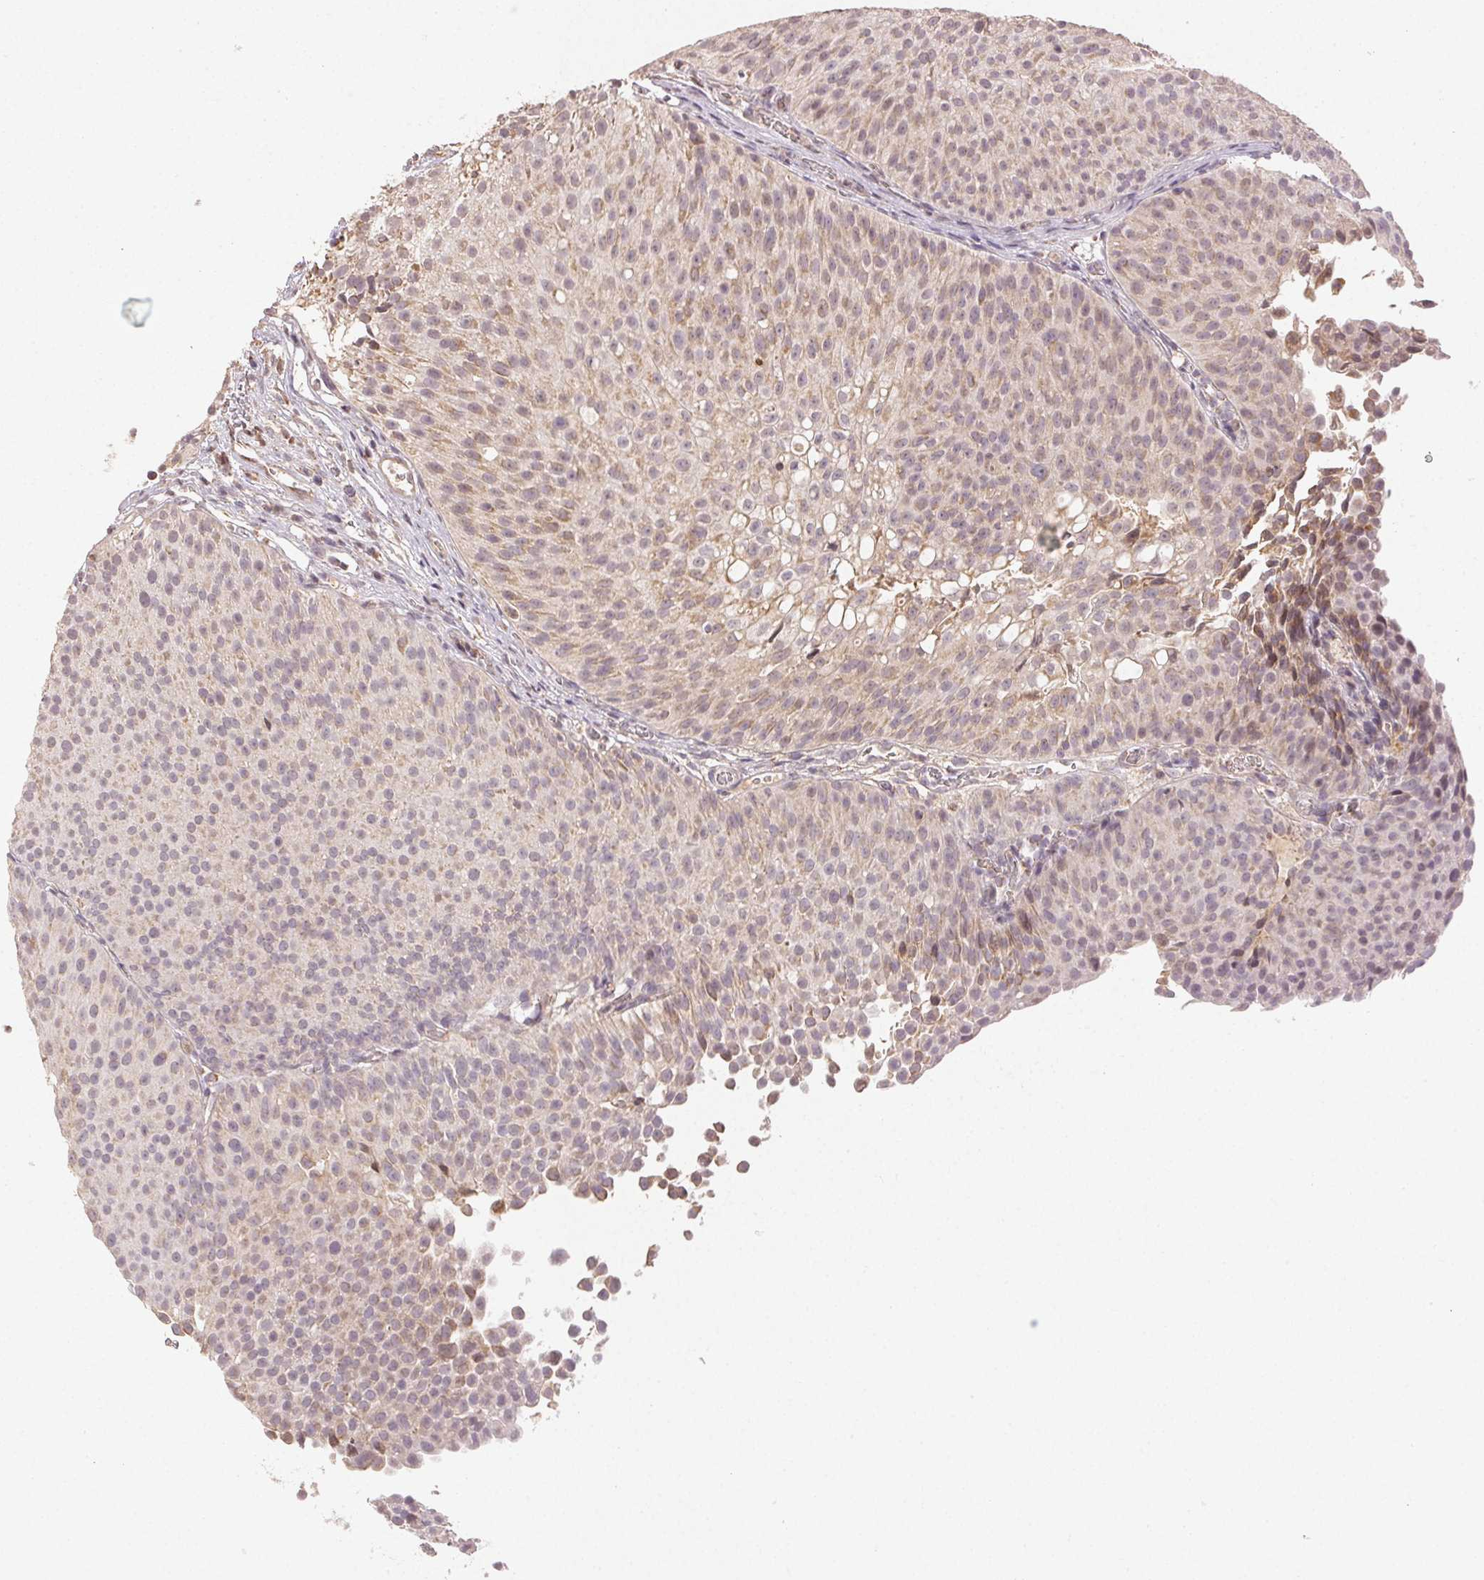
{"staining": {"intensity": "weak", "quantity": "25%-75%", "location": "cytoplasmic/membranous"}, "tissue": "urothelial cancer", "cell_type": "Tumor cells", "image_type": "cancer", "snomed": [{"axis": "morphology", "description": "Urothelial carcinoma, Low grade"}, {"axis": "topography", "description": "Urinary bladder"}], "caption": "DAB (3,3'-diaminobenzidine) immunohistochemical staining of human urothelial cancer reveals weak cytoplasmic/membranous protein expression in about 25%-75% of tumor cells.", "gene": "CLASP1", "patient": {"sex": "male", "age": 80}}